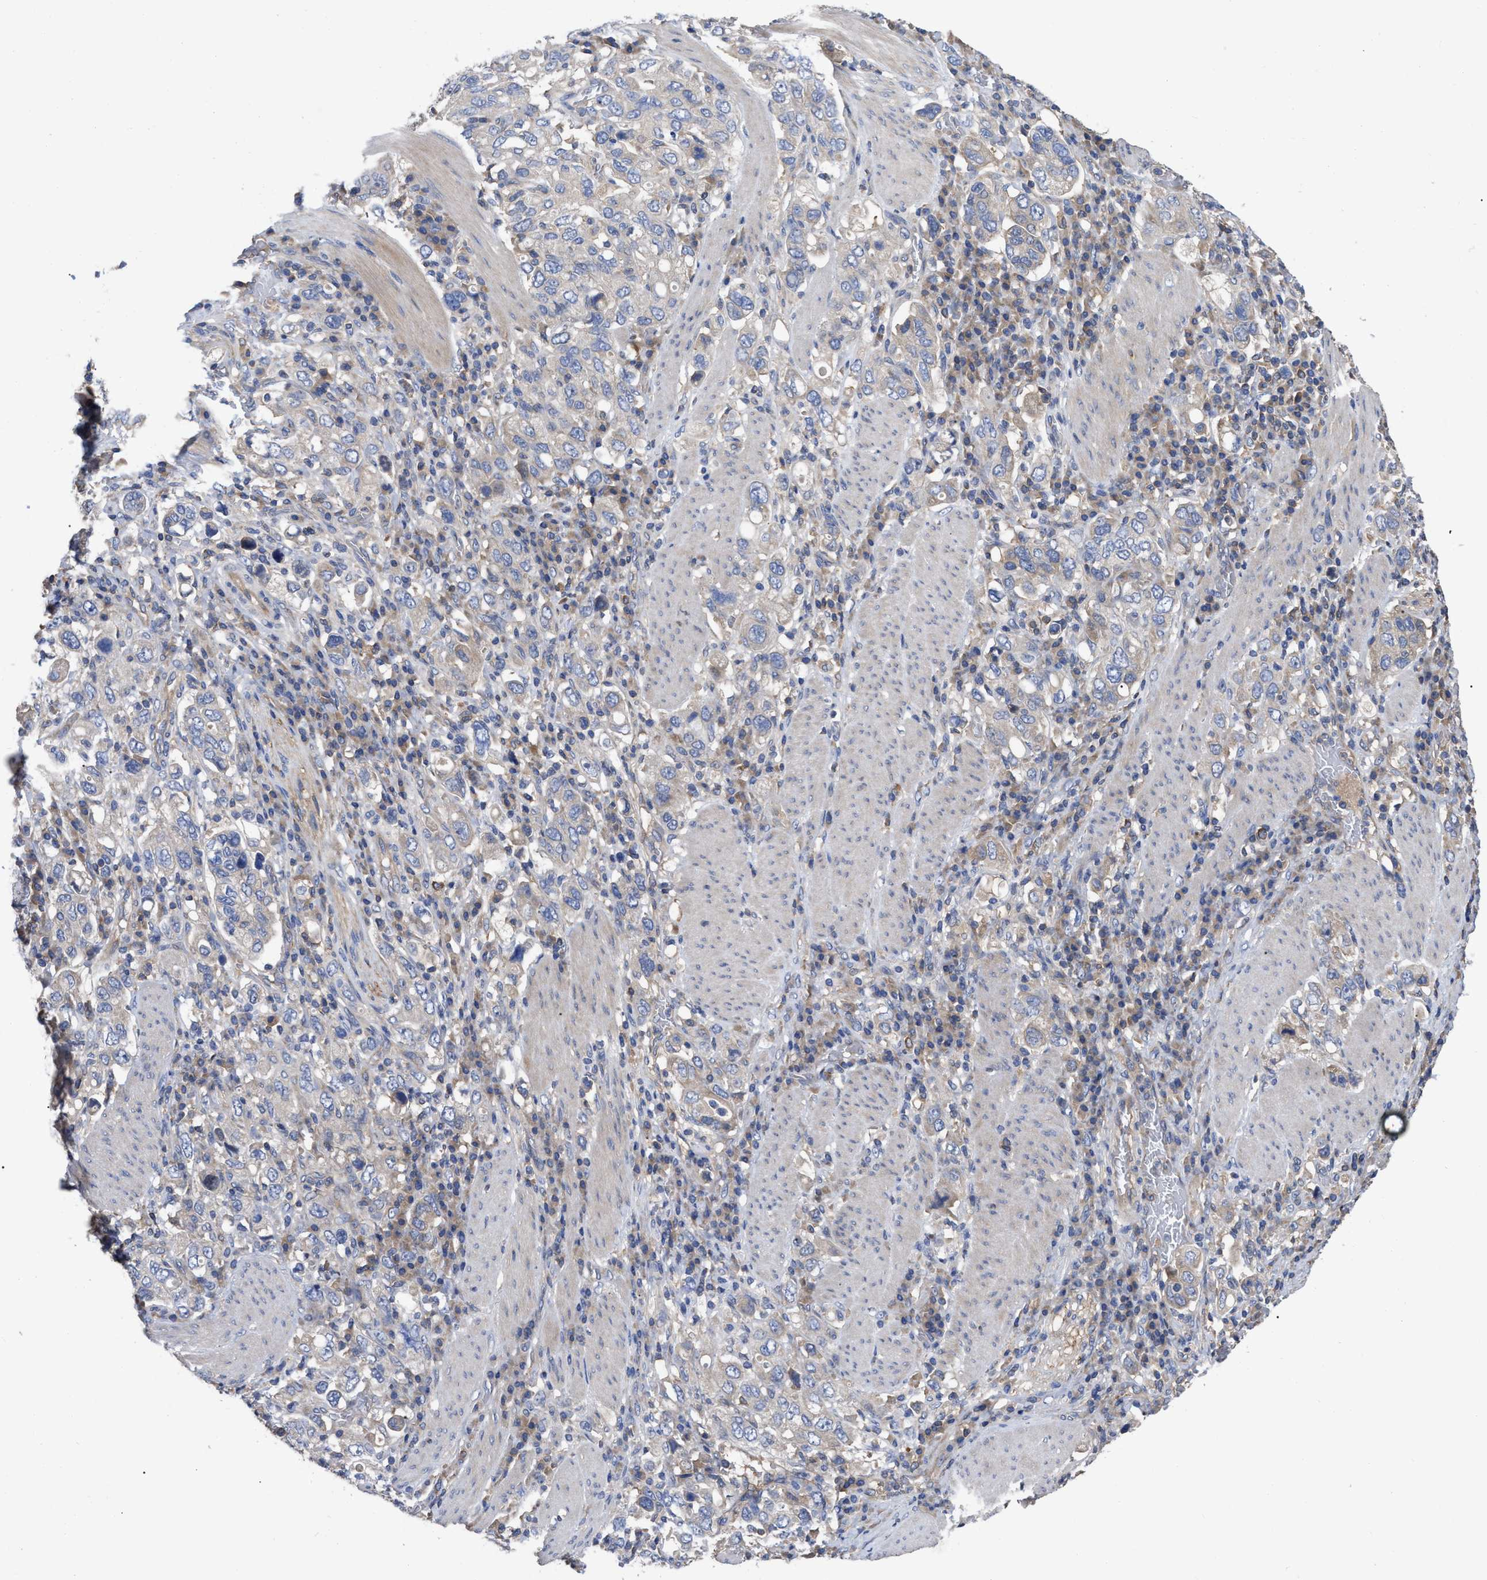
{"staining": {"intensity": "negative", "quantity": "none", "location": "none"}, "tissue": "stomach cancer", "cell_type": "Tumor cells", "image_type": "cancer", "snomed": [{"axis": "morphology", "description": "Adenocarcinoma, NOS"}, {"axis": "topography", "description": "Stomach, upper"}], "caption": "Immunohistochemical staining of stomach cancer (adenocarcinoma) shows no significant staining in tumor cells. (Stains: DAB (3,3'-diaminobenzidine) immunohistochemistry (IHC) with hematoxylin counter stain, Microscopy: brightfield microscopy at high magnification).", "gene": "RAP1GDS1", "patient": {"sex": "male", "age": 62}}